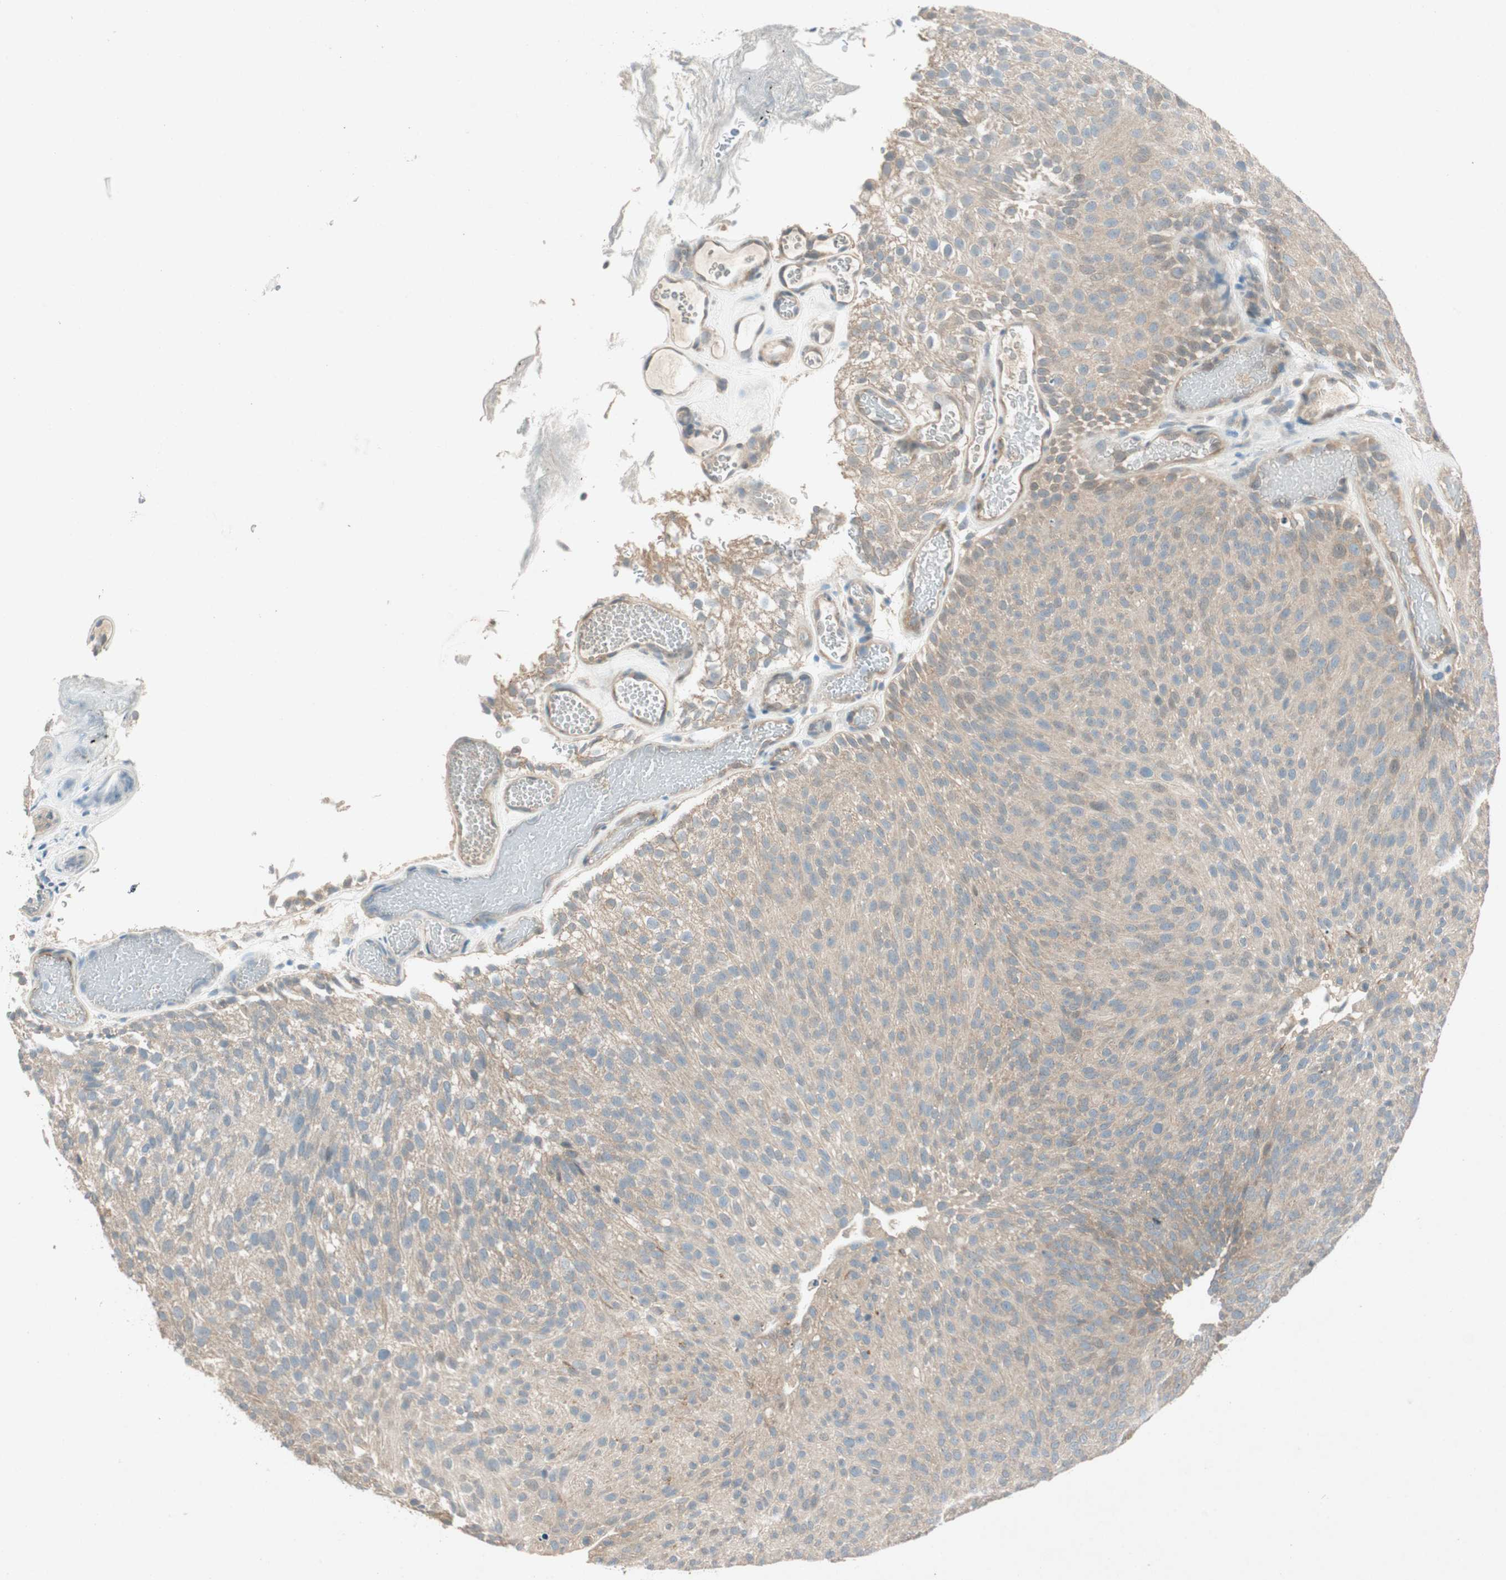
{"staining": {"intensity": "moderate", "quantity": ">75%", "location": "cytoplasmic/membranous"}, "tissue": "urothelial cancer", "cell_type": "Tumor cells", "image_type": "cancer", "snomed": [{"axis": "morphology", "description": "Urothelial carcinoma, Low grade"}, {"axis": "topography", "description": "Urinary bladder"}], "caption": "About >75% of tumor cells in human urothelial cancer reveal moderate cytoplasmic/membranous protein positivity as visualized by brown immunohistochemical staining.", "gene": "NCLN", "patient": {"sex": "male", "age": 78}}